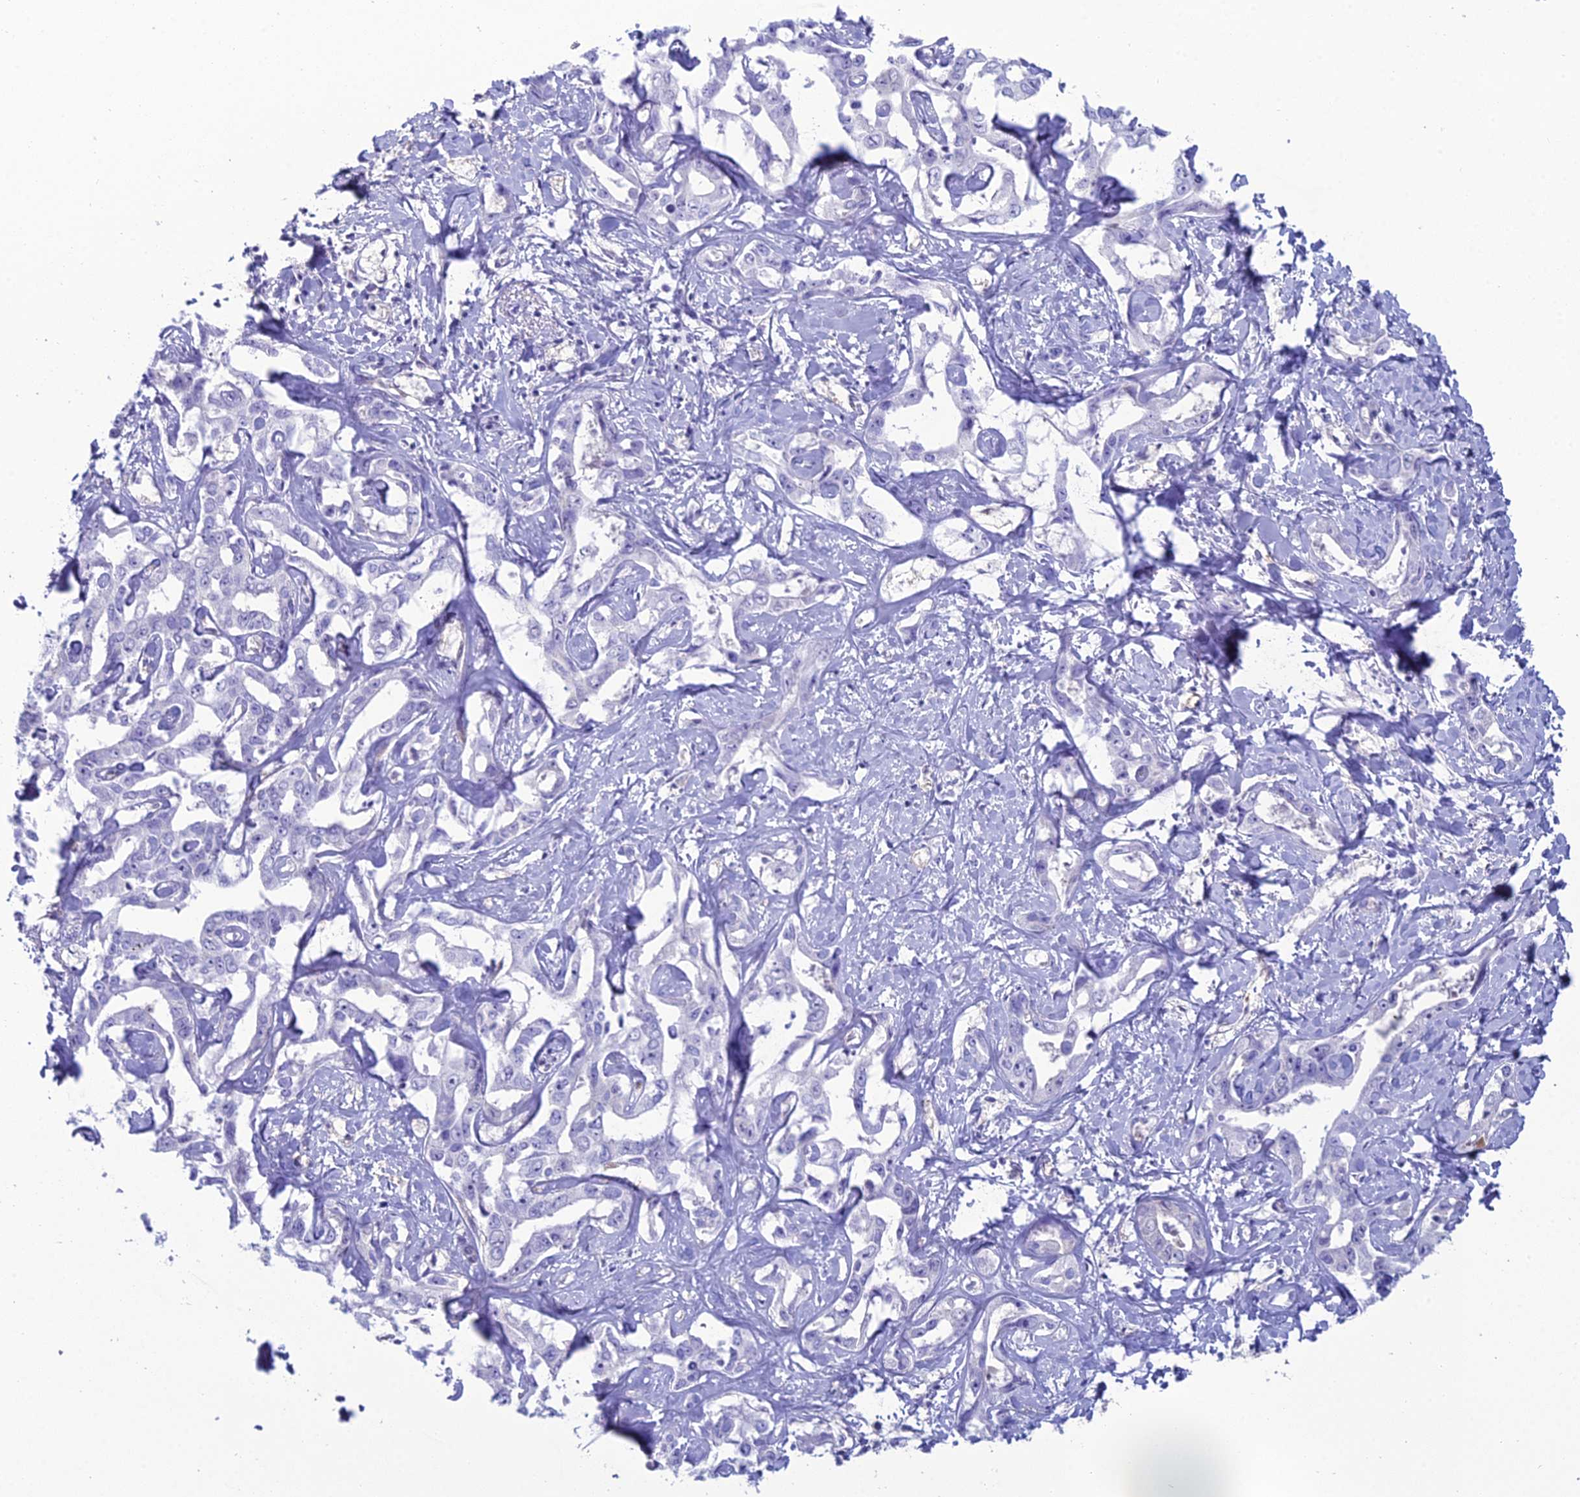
{"staining": {"intensity": "negative", "quantity": "none", "location": "none"}, "tissue": "liver cancer", "cell_type": "Tumor cells", "image_type": "cancer", "snomed": [{"axis": "morphology", "description": "Cholangiocarcinoma"}, {"axis": "topography", "description": "Liver"}], "caption": "This micrograph is of liver cancer stained with immunohistochemistry (IHC) to label a protein in brown with the nuclei are counter-stained blue. There is no positivity in tumor cells.", "gene": "GNPNAT1", "patient": {"sex": "male", "age": 59}}